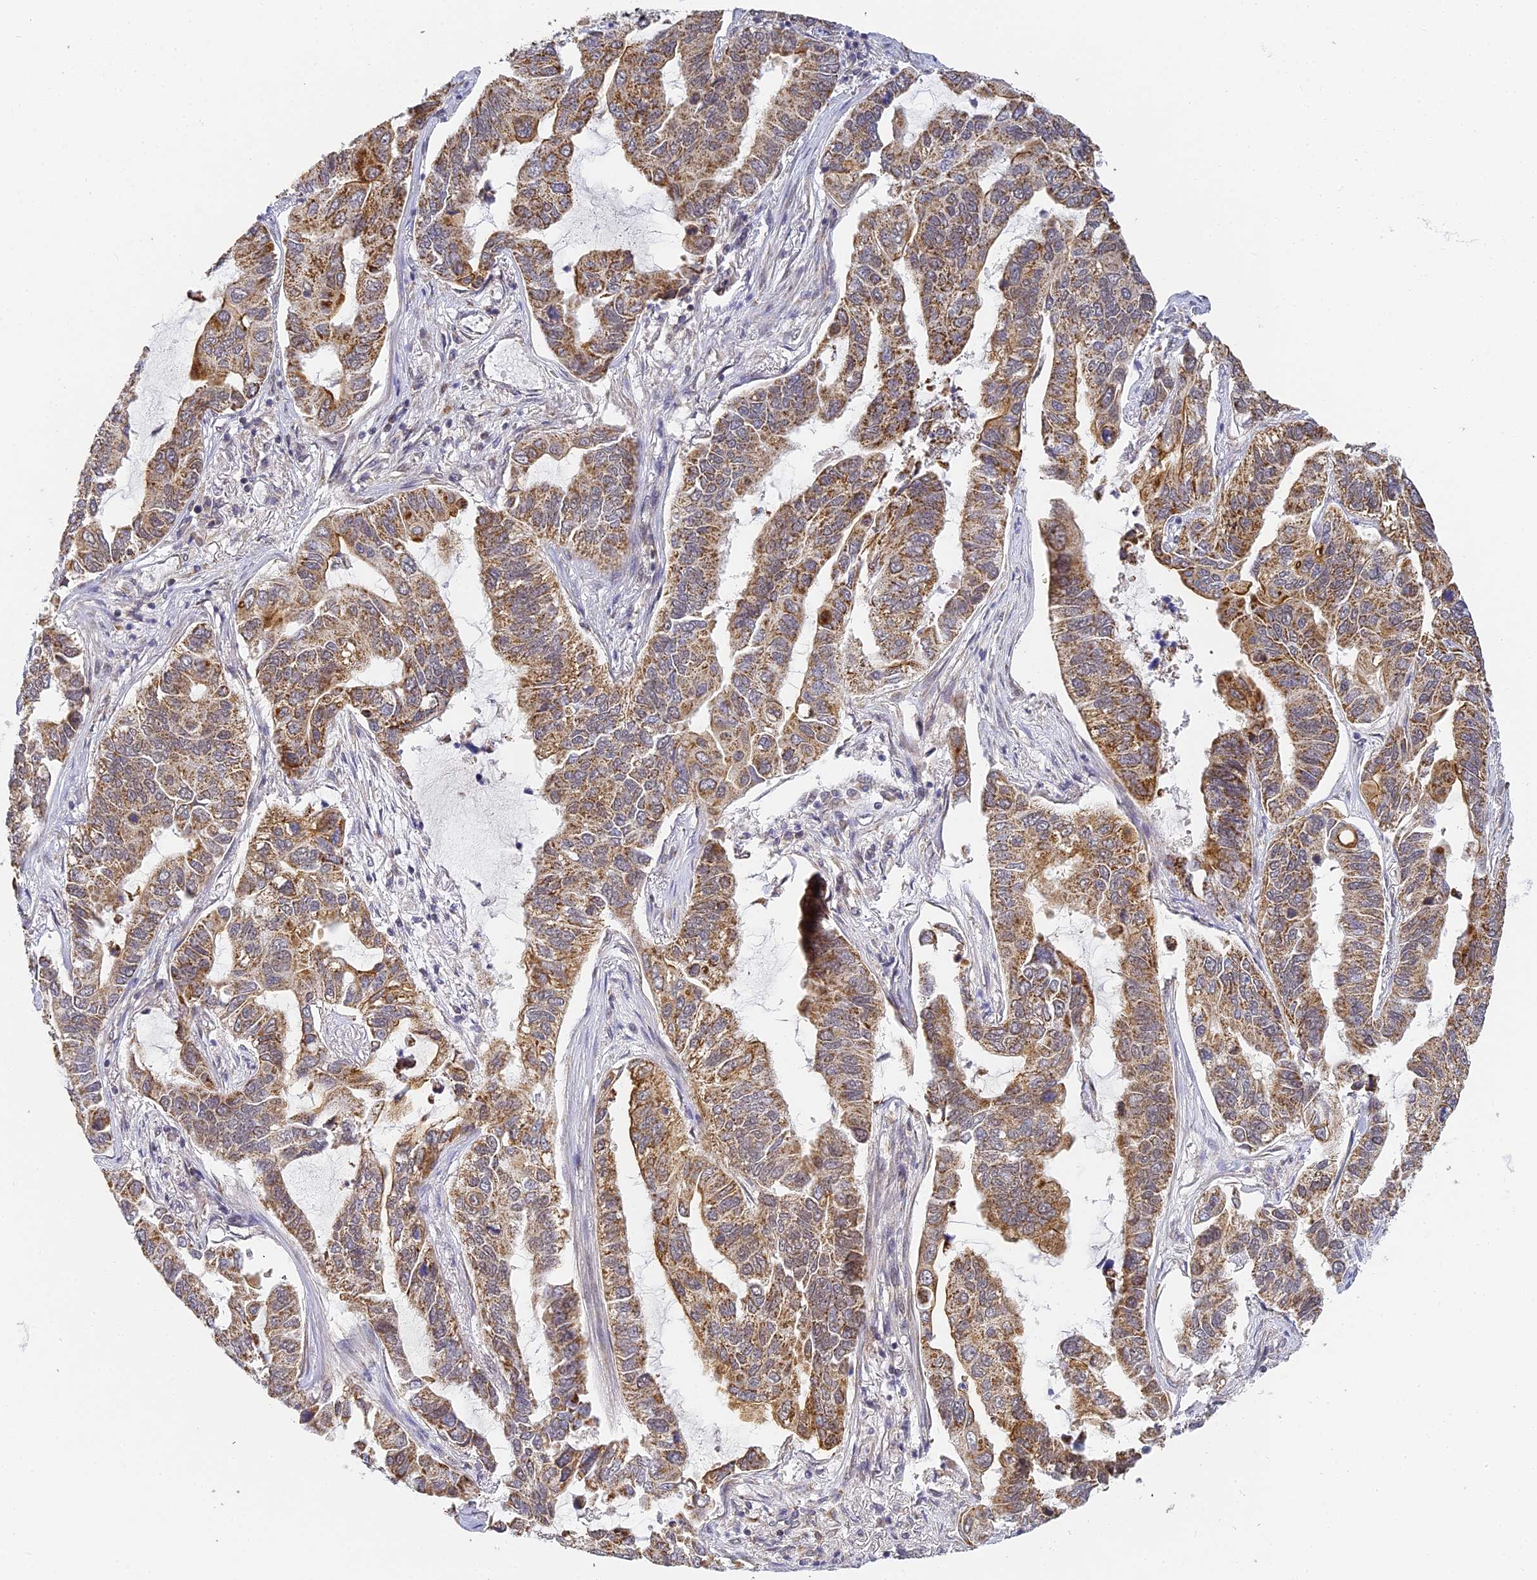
{"staining": {"intensity": "moderate", "quantity": ">75%", "location": "cytoplasmic/membranous"}, "tissue": "lung cancer", "cell_type": "Tumor cells", "image_type": "cancer", "snomed": [{"axis": "morphology", "description": "Adenocarcinoma, NOS"}, {"axis": "topography", "description": "Lung"}], "caption": "Adenocarcinoma (lung) was stained to show a protein in brown. There is medium levels of moderate cytoplasmic/membranous positivity in about >75% of tumor cells.", "gene": "DNAAF10", "patient": {"sex": "male", "age": 64}}